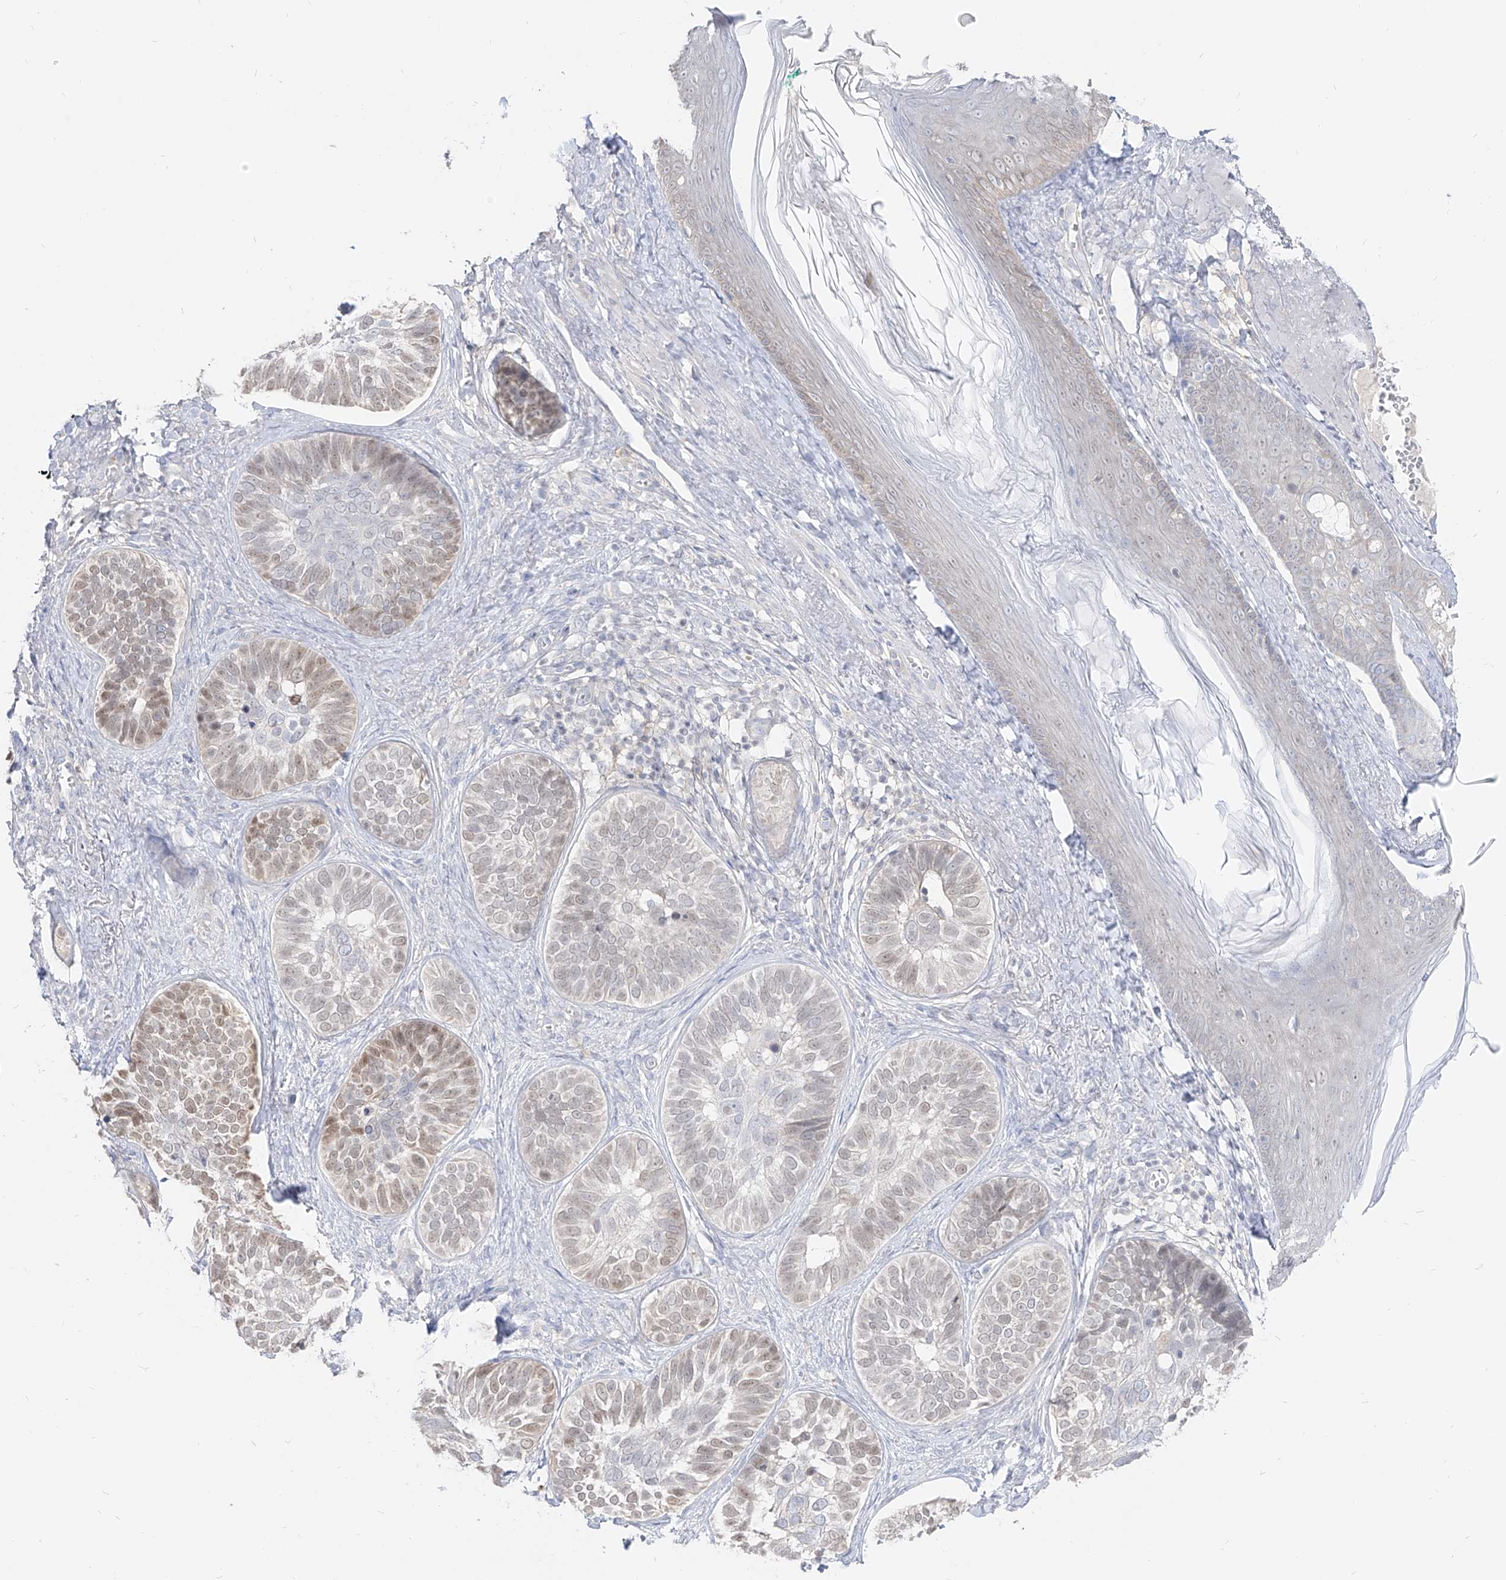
{"staining": {"intensity": "weak", "quantity": "25%-75%", "location": "nuclear"}, "tissue": "skin cancer", "cell_type": "Tumor cells", "image_type": "cancer", "snomed": [{"axis": "morphology", "description": "Basal cell carcinoma"}, {"axis": "topography", "description": "Skin"}], "caption": "Immunohistochemical staining of human skin cancer (basal cell carcinoma) shows low levels of weak nuclear expression in about 25%-75% of tumor cells.", "gene": "RBFOX3", "patient": {"sex": "male", "age": 62}}